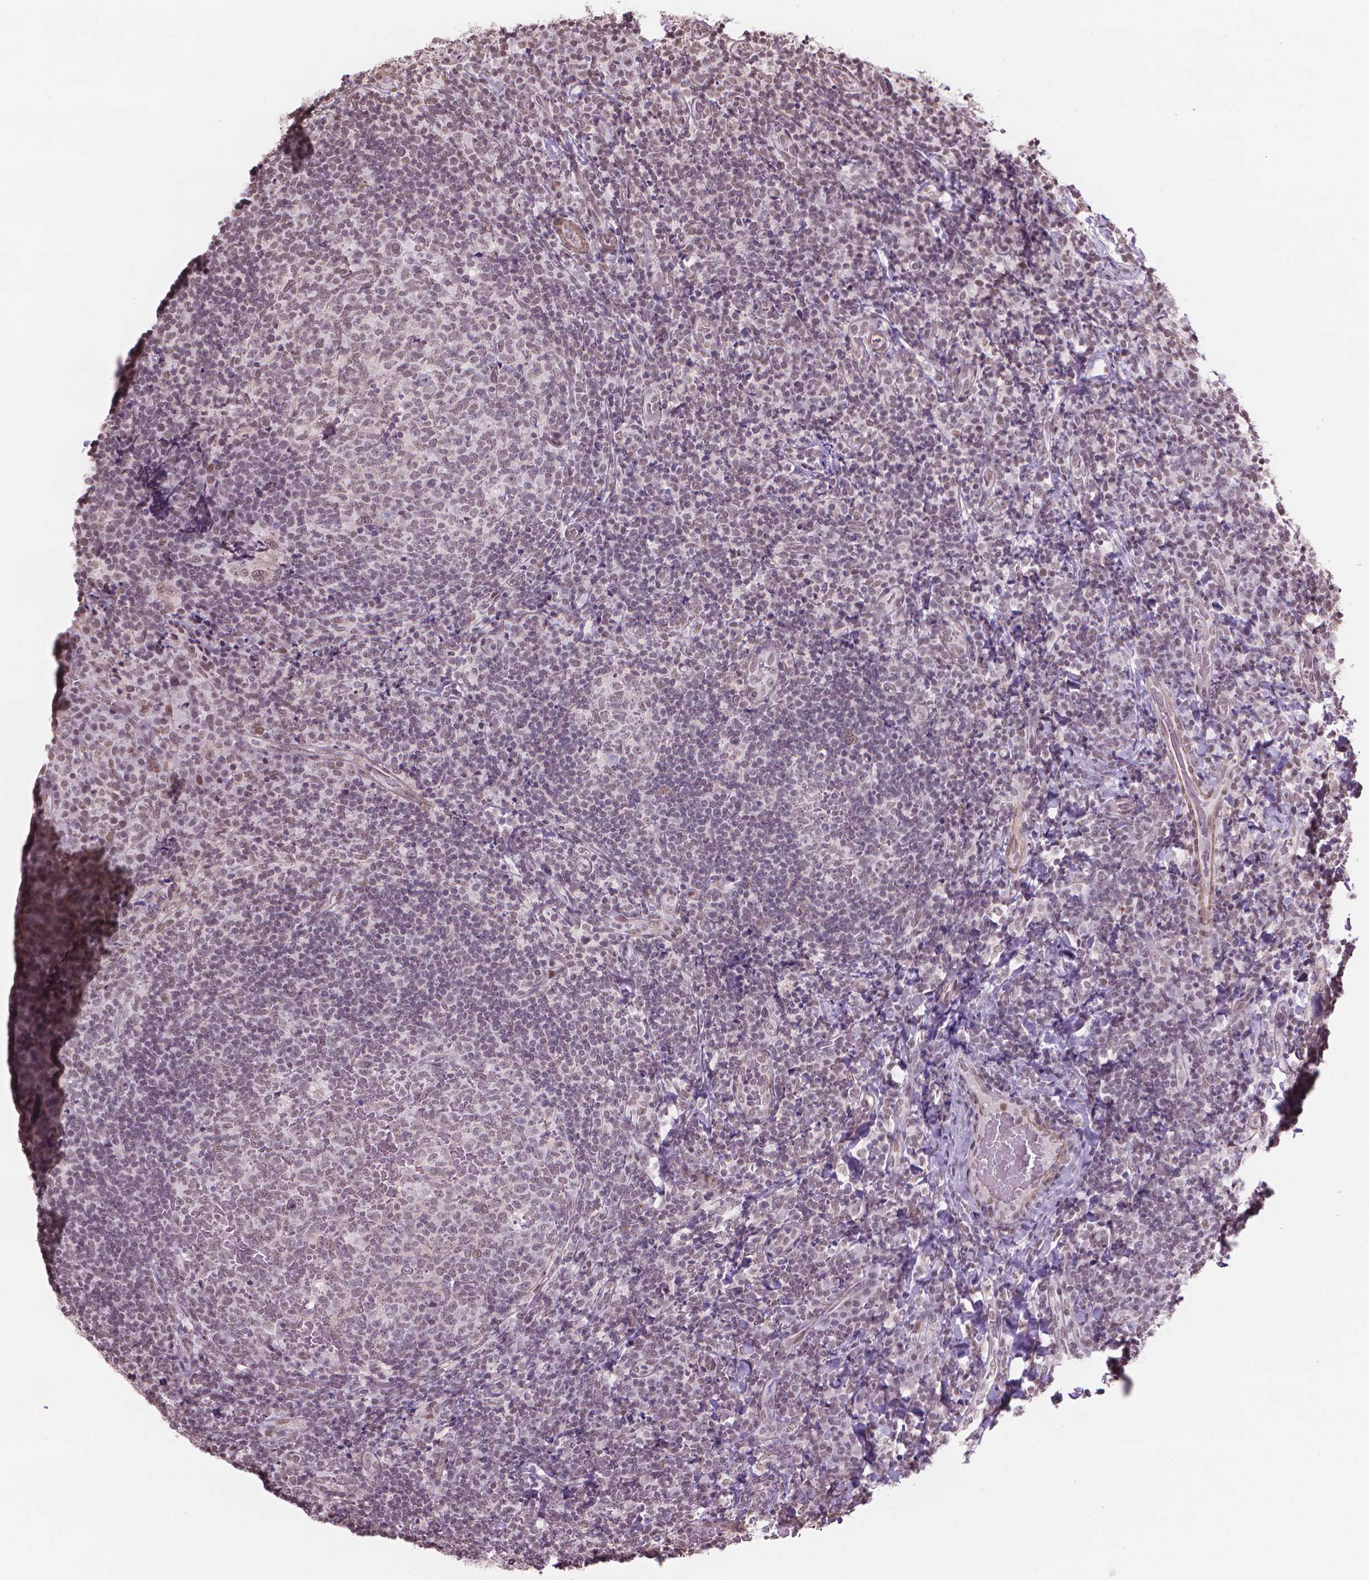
{"staining": {"intensity": "negative", "quantity": "none", "location": "none"}, "tissue": "tonsil", "cell_type": "Germinal center cells", "image_type": "normal", "snomed": [{"axis": "morphology", "description": "Normal tissue, NOS"}, {"axis": "topography", "description": "Tonsil"}], "caption": "IHC image of normal tonsil: tonsil stained with DAB (3,3'-diaminobenzidine) exhibits no significant protein positivity in germinal center cells.", "gene": "HOXD4", "patient": {"sex": "male", "age": 17}}